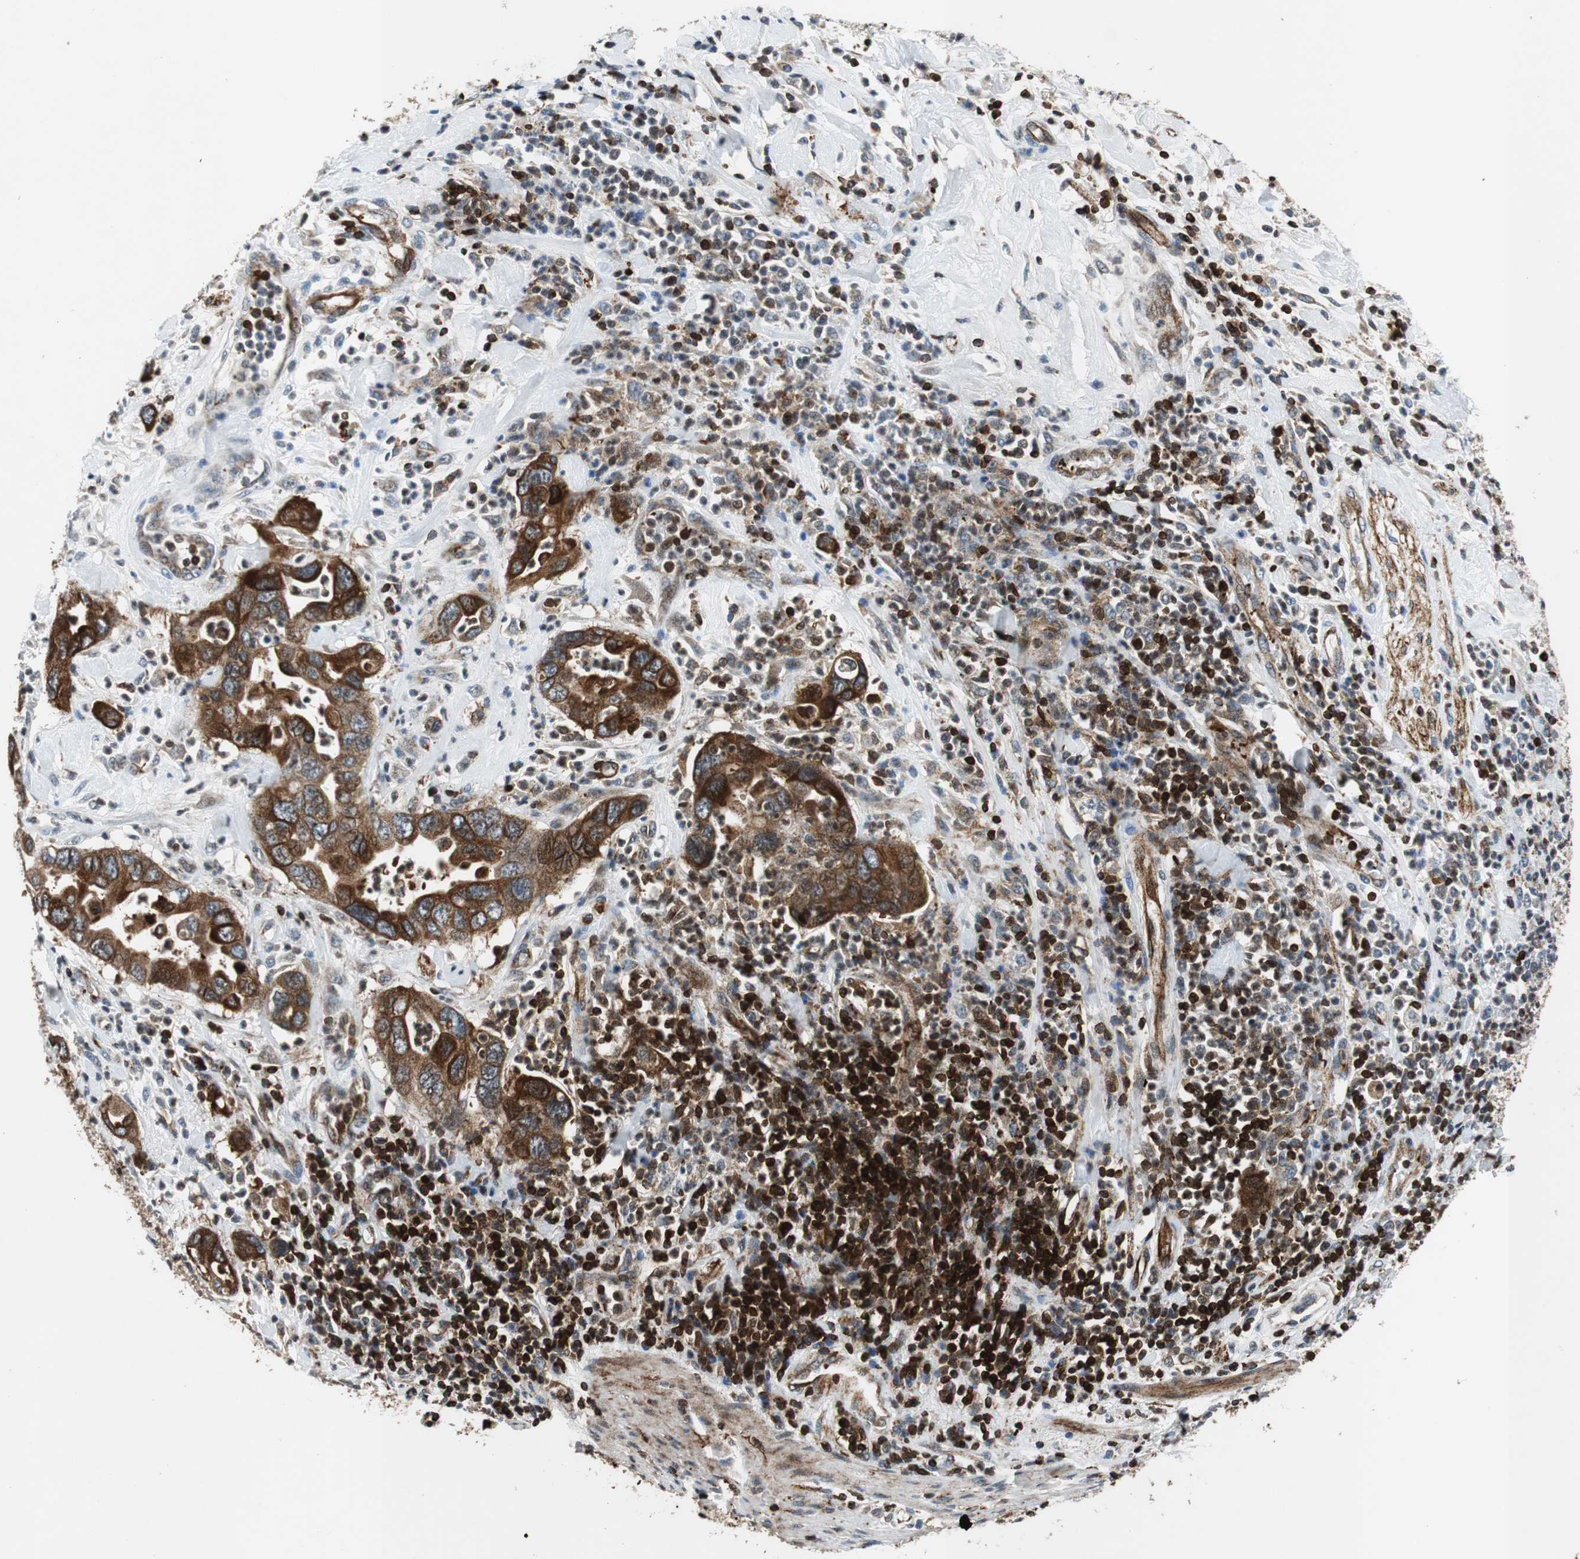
{"staining": {"intensity": "strong", "quantity": ">75%", "location": "cytoplasmic/membranous"}, "tissue": "pancreatic cancer", "cell_type": "Tumor cells", "image_type": "cancer", "snomed": [{"axis": "morphology", "description": "Adenocarcinoma, NOS"}, {"axis": "topography", "description": "Pancreas"}], "caption": "A high amount of strong cytoplasmic/membranous expression is present in approximately >75% of tumor cells in pancreatic cancer tissue.", "gene": "TUBA4A", "patient": {"sex": "female", "age": 71}}